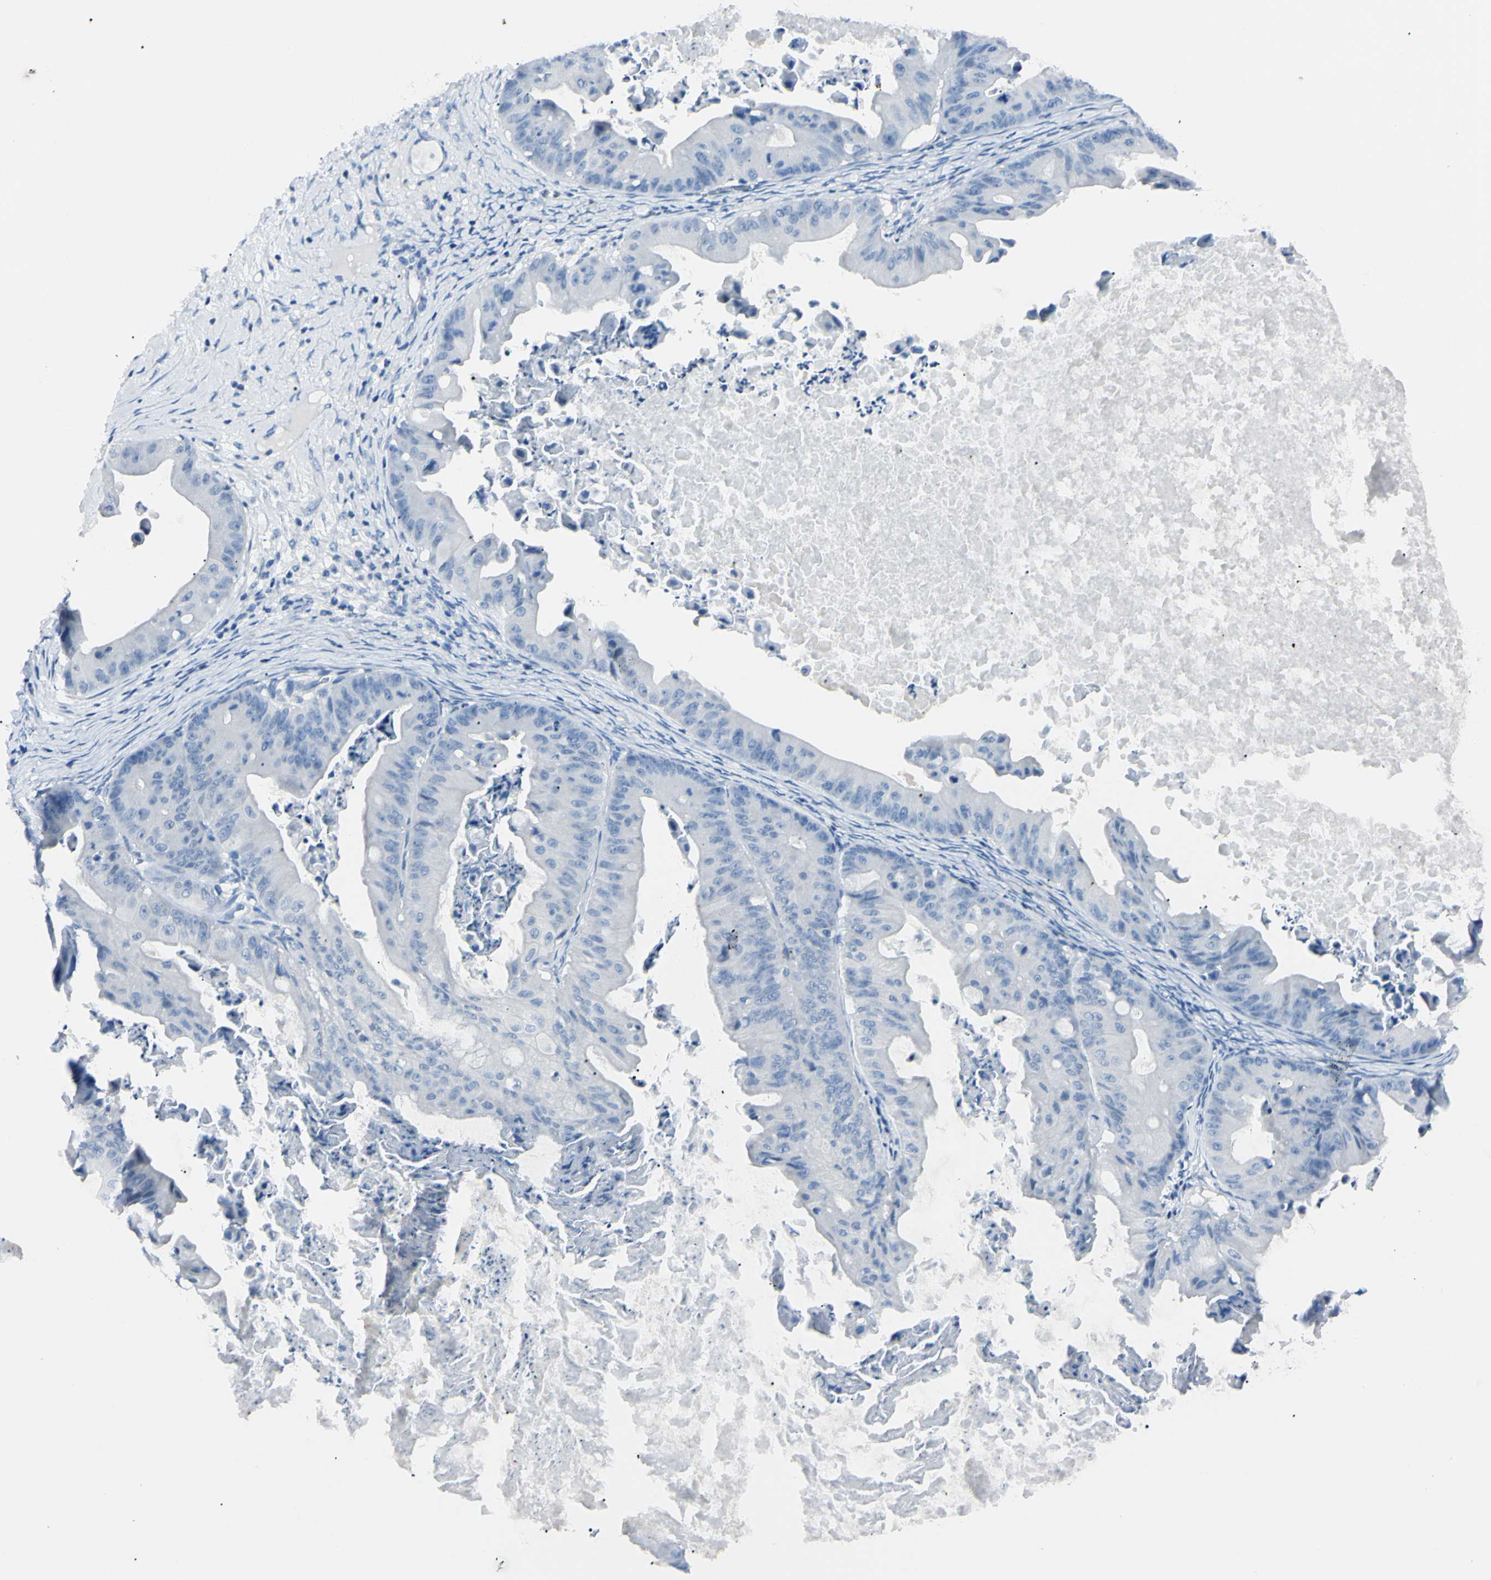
{"staining": {"intensity": "negative", "quantity": "none", "location": "none"}, "tissue": "ovarian cancer", "cell_type": "Tumor cells", "image_type": "cancer", "snomed": [{"axis": "morphology", "description": "Cystadenocarcinoma, mucinous, NOS"}, {"axis": "topography", "description": "Ovary"}], "caption": "Tumor cells are negative for brown protein staining in ovarian mucinous cystadenocarcinoma.", "gene": "FOLH1", "patient": {"sex": "female", "age": 37}}